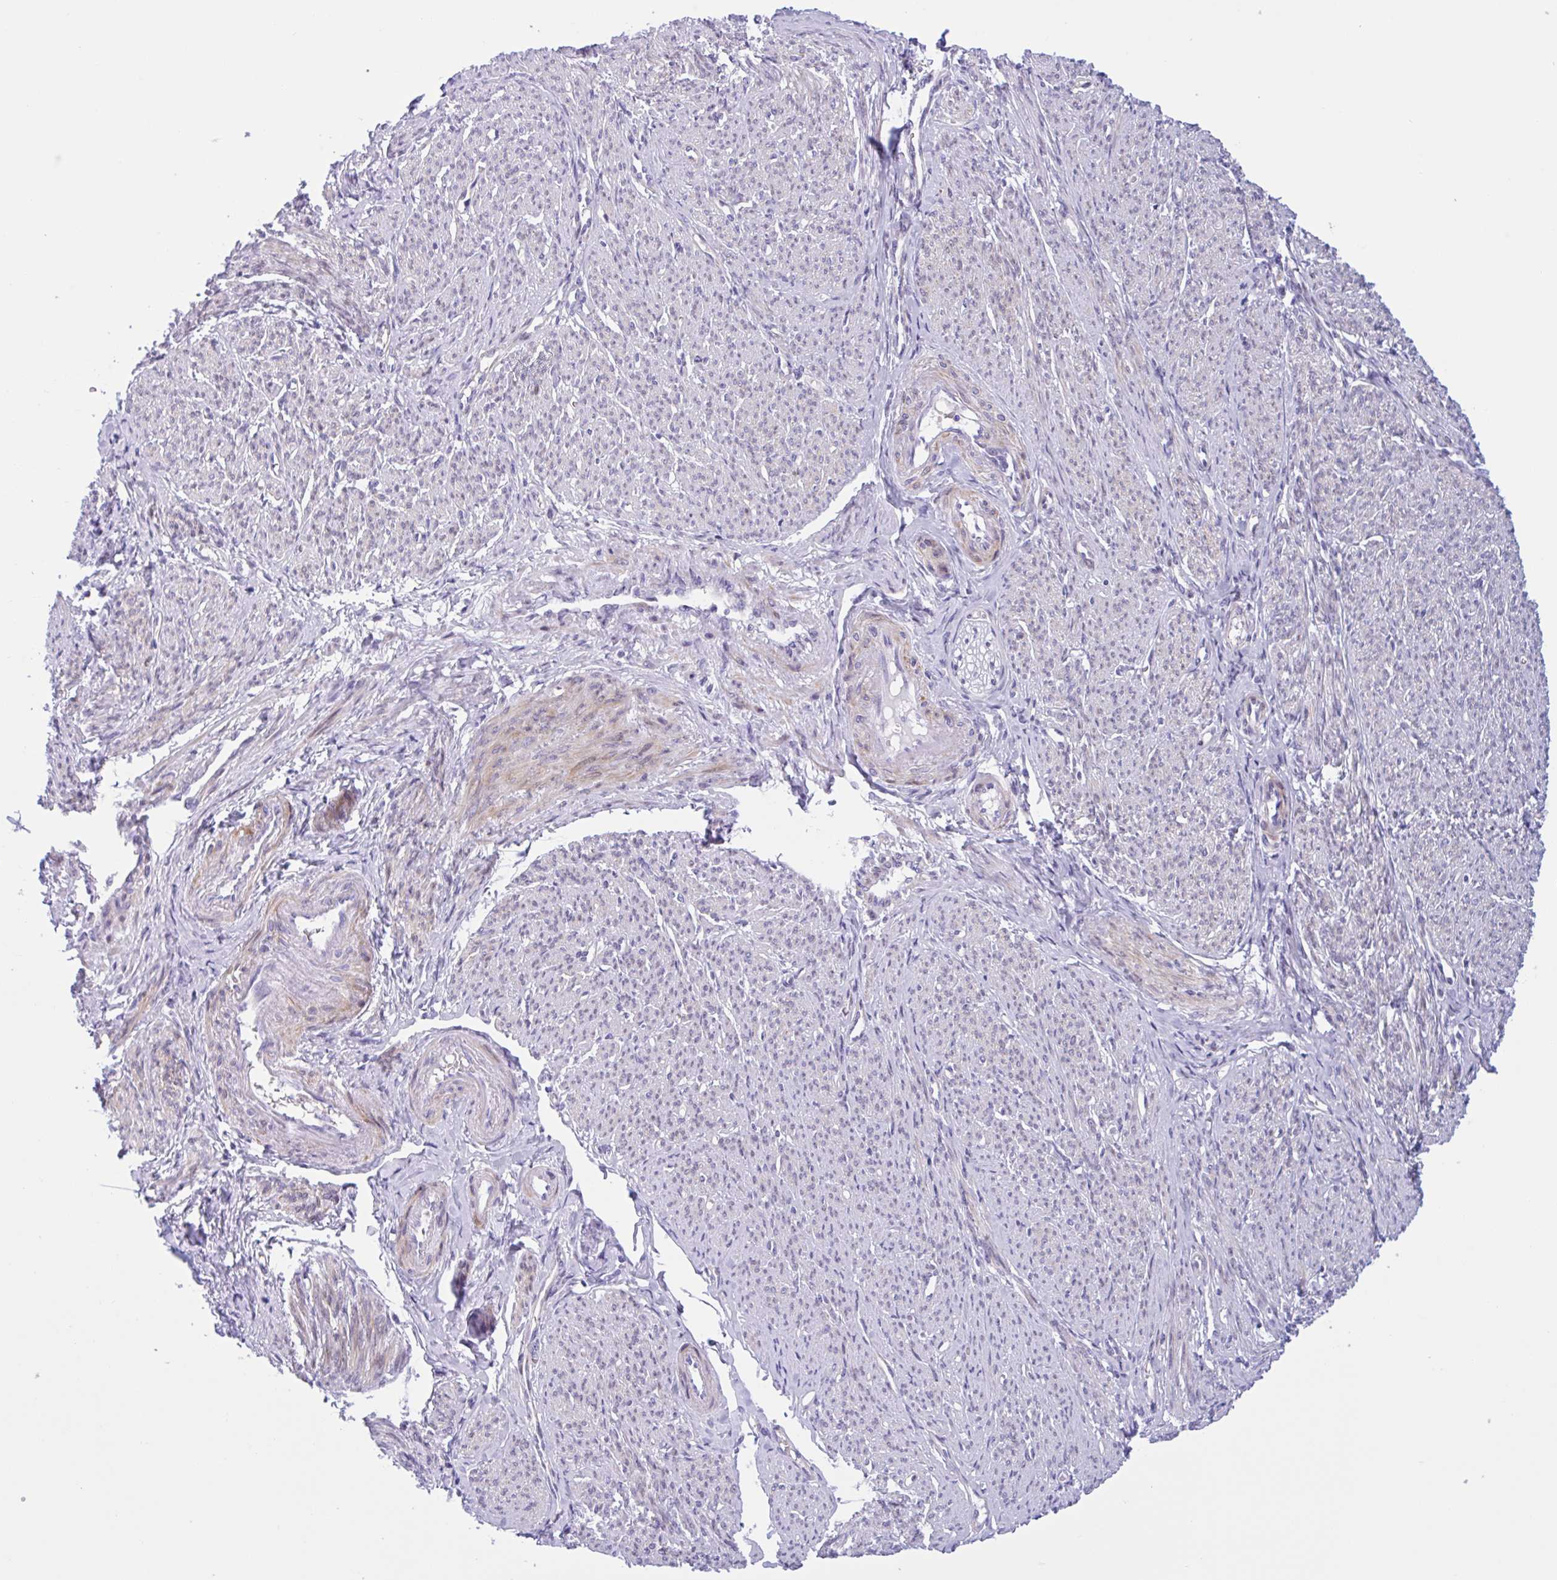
{"staining": {"intensity": "moderate", "quantity": "25%-75%", "location": "cytoplasmic/membranous"}, "tissue": "smooth muscle", "cell_type": "Smooth muscle cells", "image_type": "normal", "snomed": [{"axis": "morphology", "description": "Normal tissue, NOS"}, {"axis": "topography", "description": "Smooth muscle"}], "caption": "Immunohistochemistry histopathology image of unremarkable smooth muscle stained for a protein (brown), which displays medium levels of moderate cytoplasmic/membranous staining in about 25%-75% of smooth muscle cells.", "gene": "AHCYL2", "patient": {"sex": "female", "age": 65}}